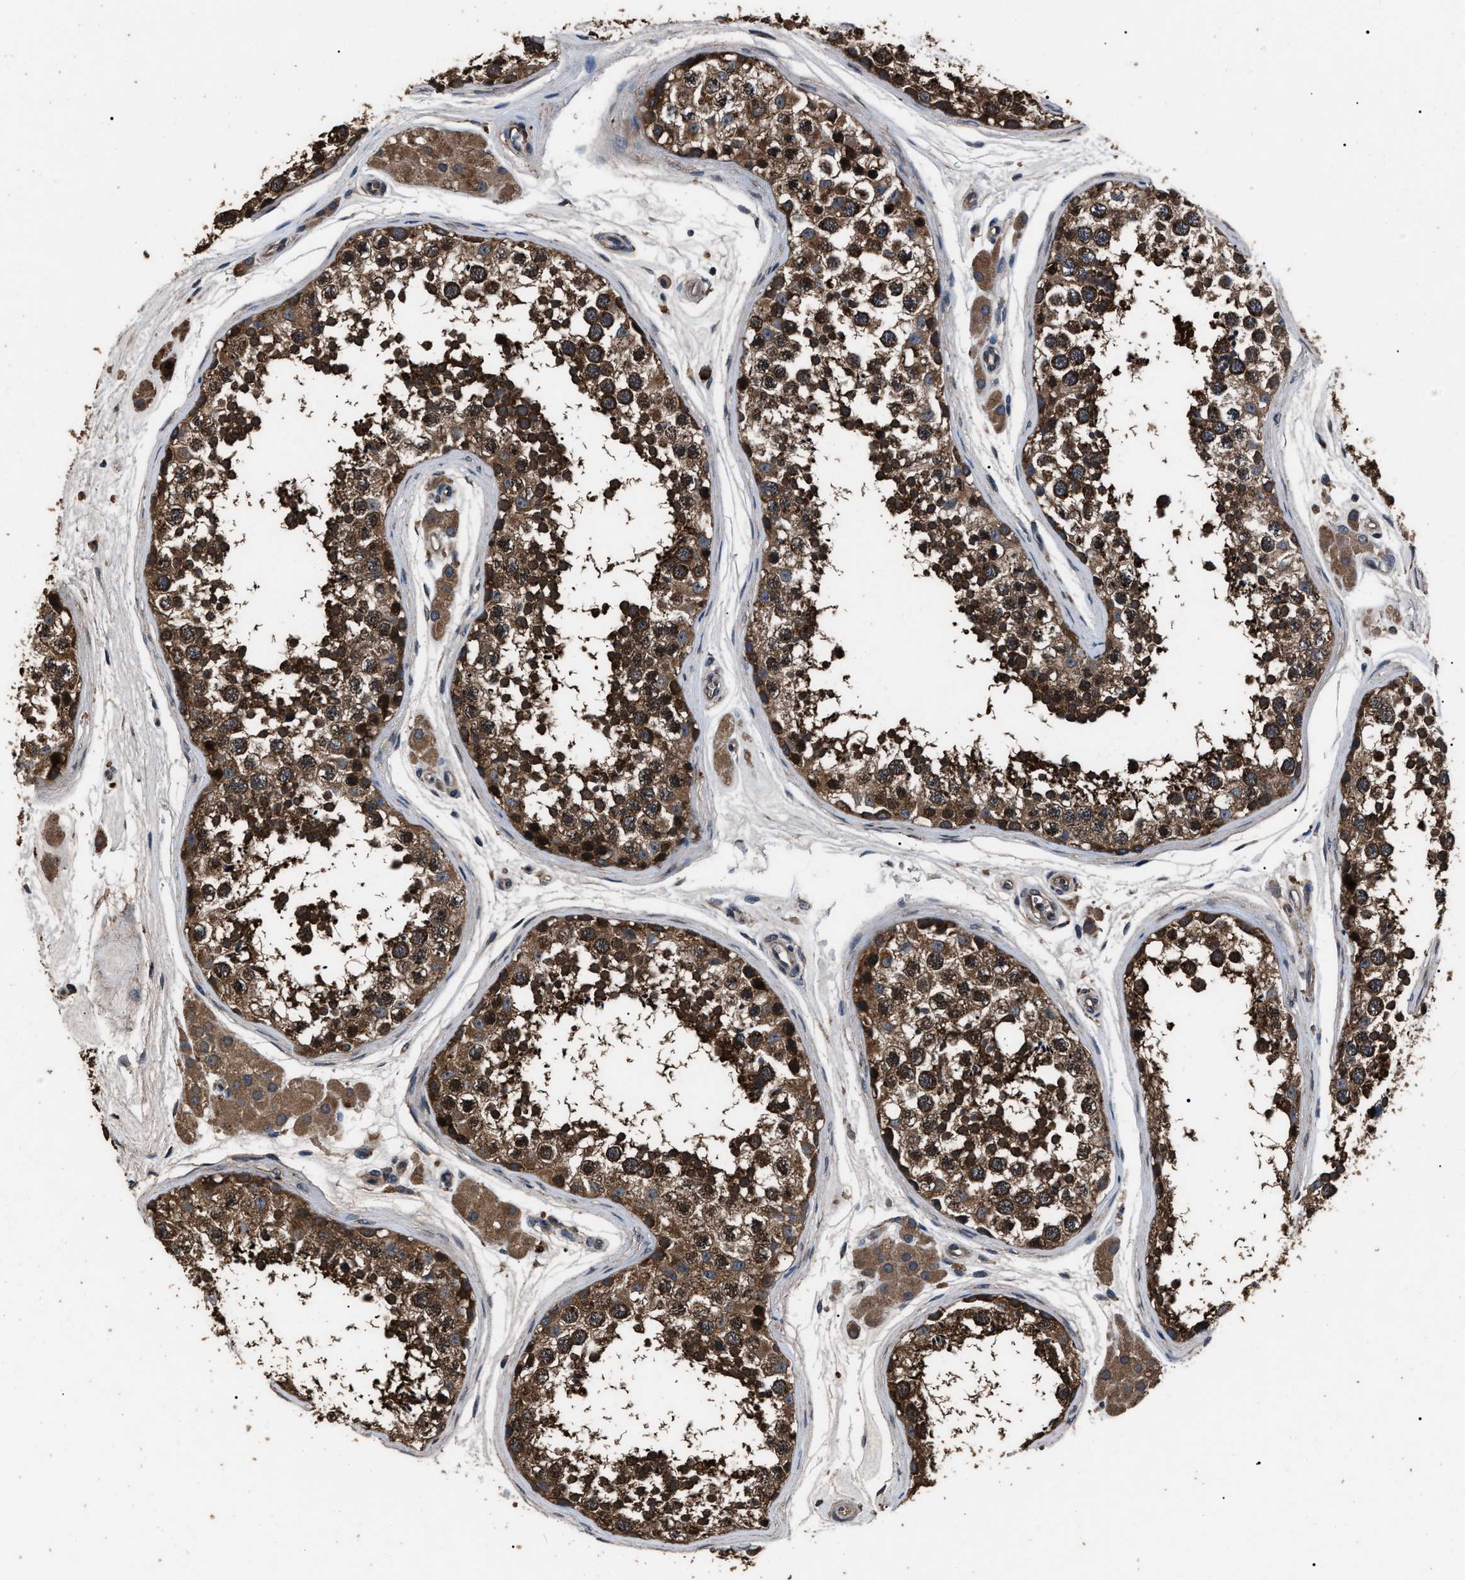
{"staining": {"intensity": "strong", "quantity": ">75%", "location": "cytoplasmic/membranous"}, "tissue": "testis", "cell_type": "Cells in seminiferous ducts", "image_type": "normal", "snomed": [{"axis": "morphology", "description": "Normal tissue, NOS"}, {"axis": "topography", "description": "Testis"}], "caption": "This micrograph demonstrates immunohistochemistry (IHC) staining of normal testis, with high strong cytoplasmic/membranous positivity in about >75% of cells in seminiferous ducts.", "gene": "RNF216", "patient": {"sex": "male", "age": 56}}